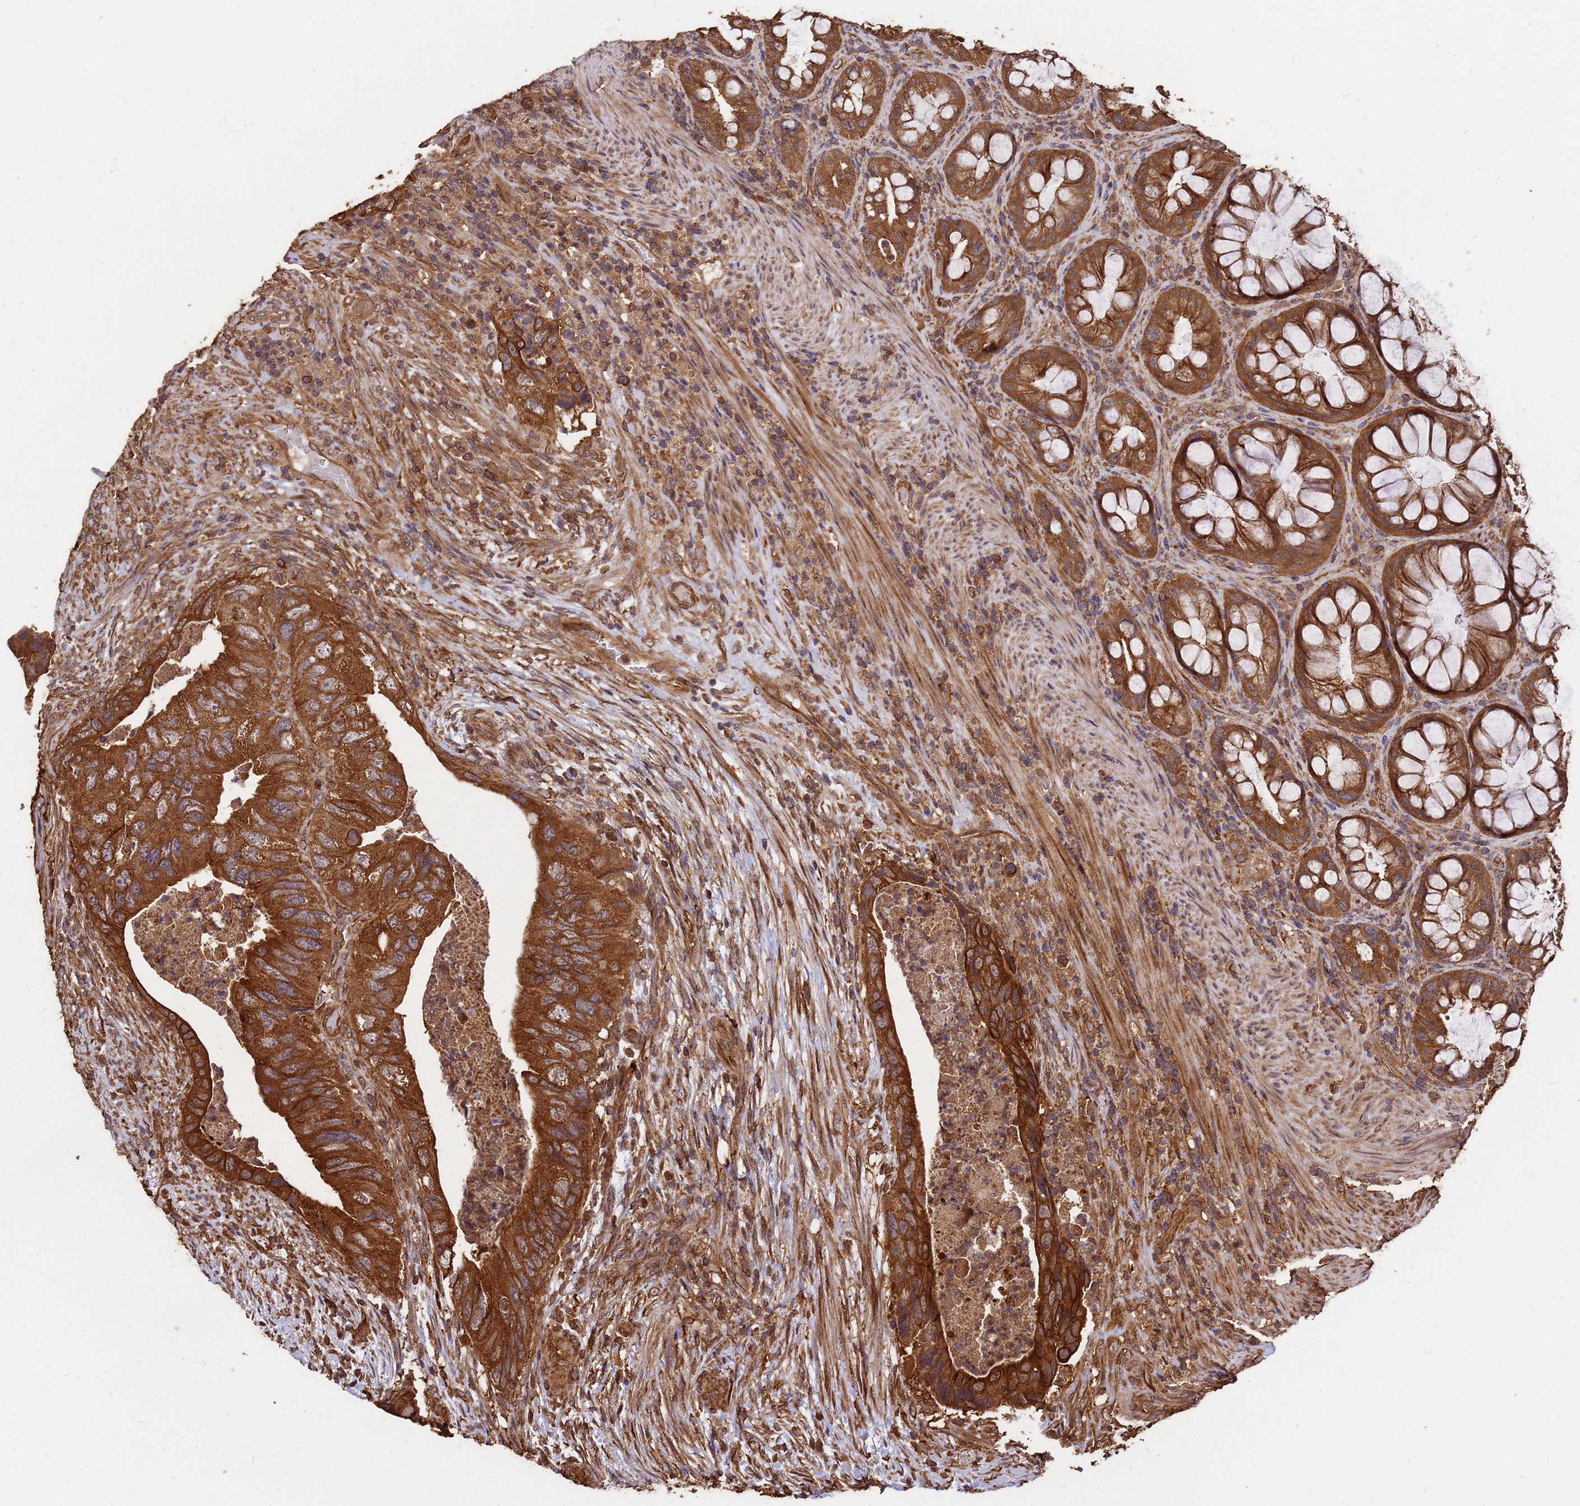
{"staining": {"intensity": "strong", "quantity": ">75%", "location": "cytoplasmic/membranous"}, "tissue": "colorectal cancer", "cell_type": "Tumor cells", "image_type": "cancer", "snomed": [{"axis": "morphology", "description": "Adenocarcinoma, NOS"}, {"axis": "topography", "description": "Rectum"}], "caption": "Strong cytoplasmic/membranous protein staining is seen in approximately >75% of tumor cells in colorectal cancer. (DAB (3,3'-diaminobenzidine) IHC with brightfield microscopy, high magnification).", "gene": "ZNF618", "patient": {"sex": "male", "age": 63}}